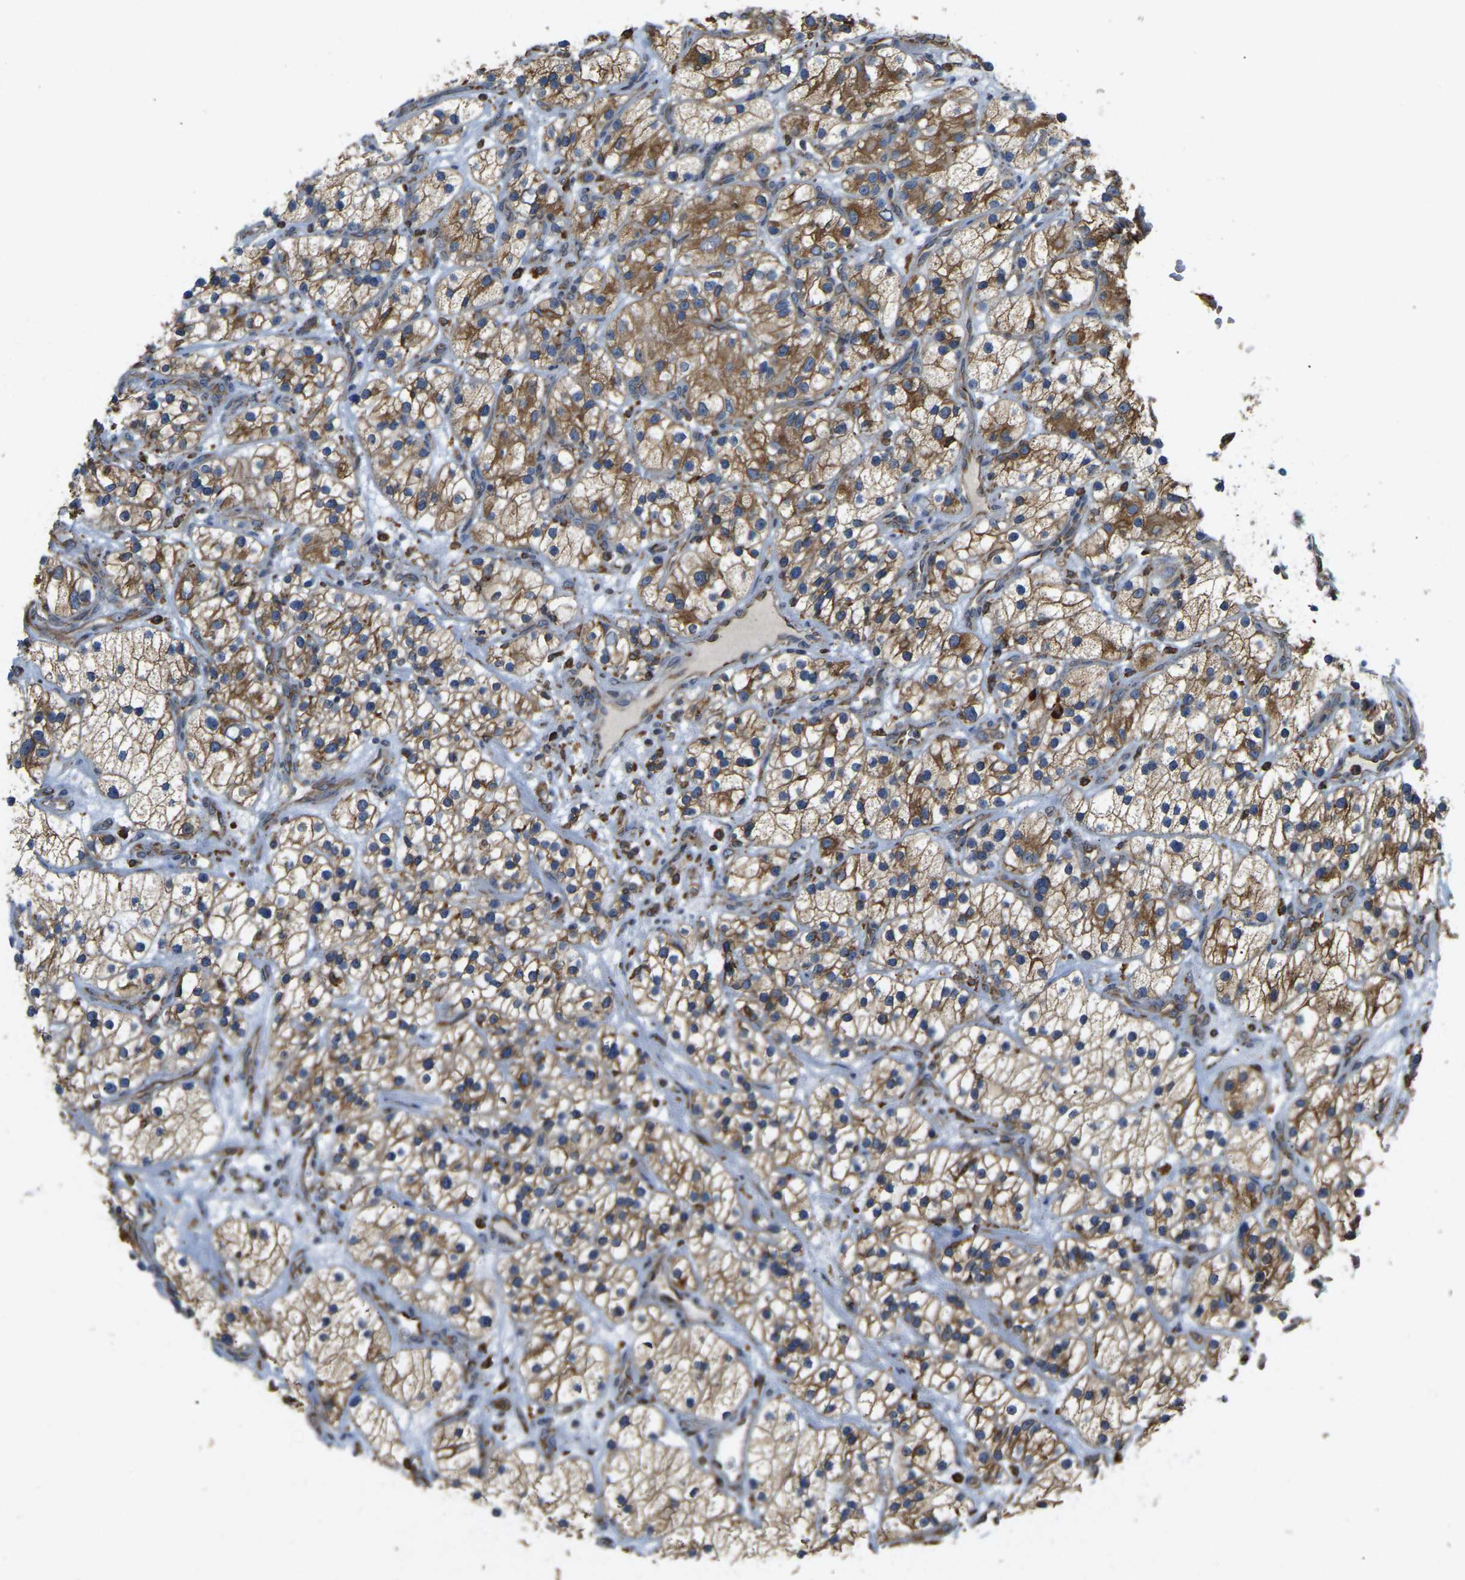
{"staining": {"intensity": "moderate", "quantity": ">75%", "location": "cytoplasmic/membranous"}, "tissue": "renal cancer", "cell_type": "Tumor cells", "image_type": "cancer", "snomed": [{"axis": "morphology", "description": "Adenocarcinoma, NOS"}, {"axis": "topography", "description": "Kidney"}], "caption": "Renal cancer stained for a protein shows moderate cytoplasmic/membranous positivity in tumor cells.", "gene": "RNF115", "patient": {"sex": "female", "age": 57}}